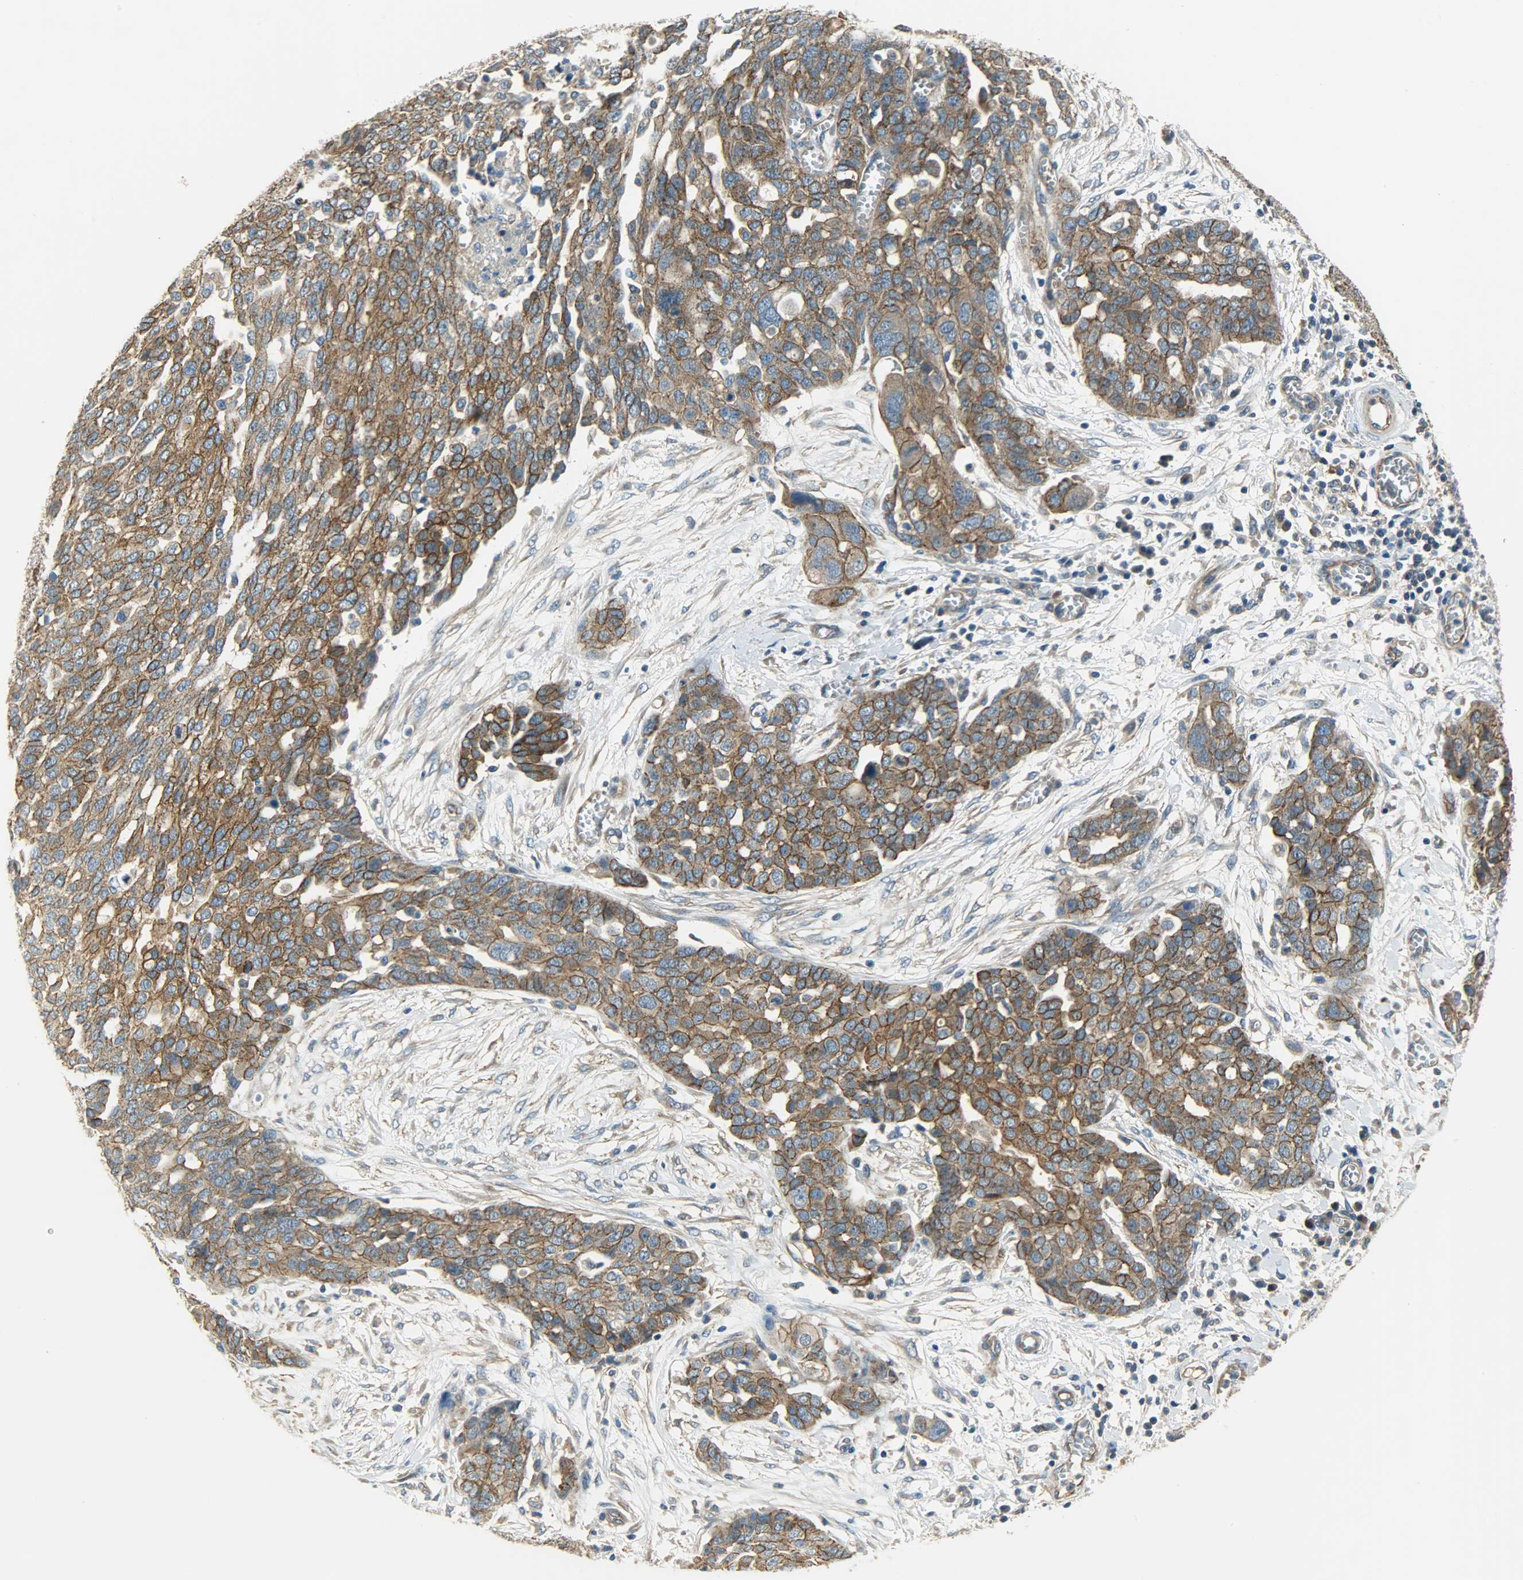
{"staining": {"intensity": "moderate", "quantity": ">75%", "location": "cytoplasmic/membranous"}, "tissue": "ovarian cancer", "cell_type": "Tumor cells", "image_type": "cancer", "snomed": [{"axis": "morphology", "description": "Cystadenocarcinoma, serous, NOS"}, {"axis": "topography", "description": "Soft tissue"}, {"axis": "topography", "description": "Ovary"}], "caption": "Protein positivity by IHC exhibits moderate cytoplasmic/membranous staining in about >75% of tumor cells in ovarian cancer (serous cystadenocarcinoma).", "gene": "KIAA1217", "patient": {"sex": "female", "age": 57}}